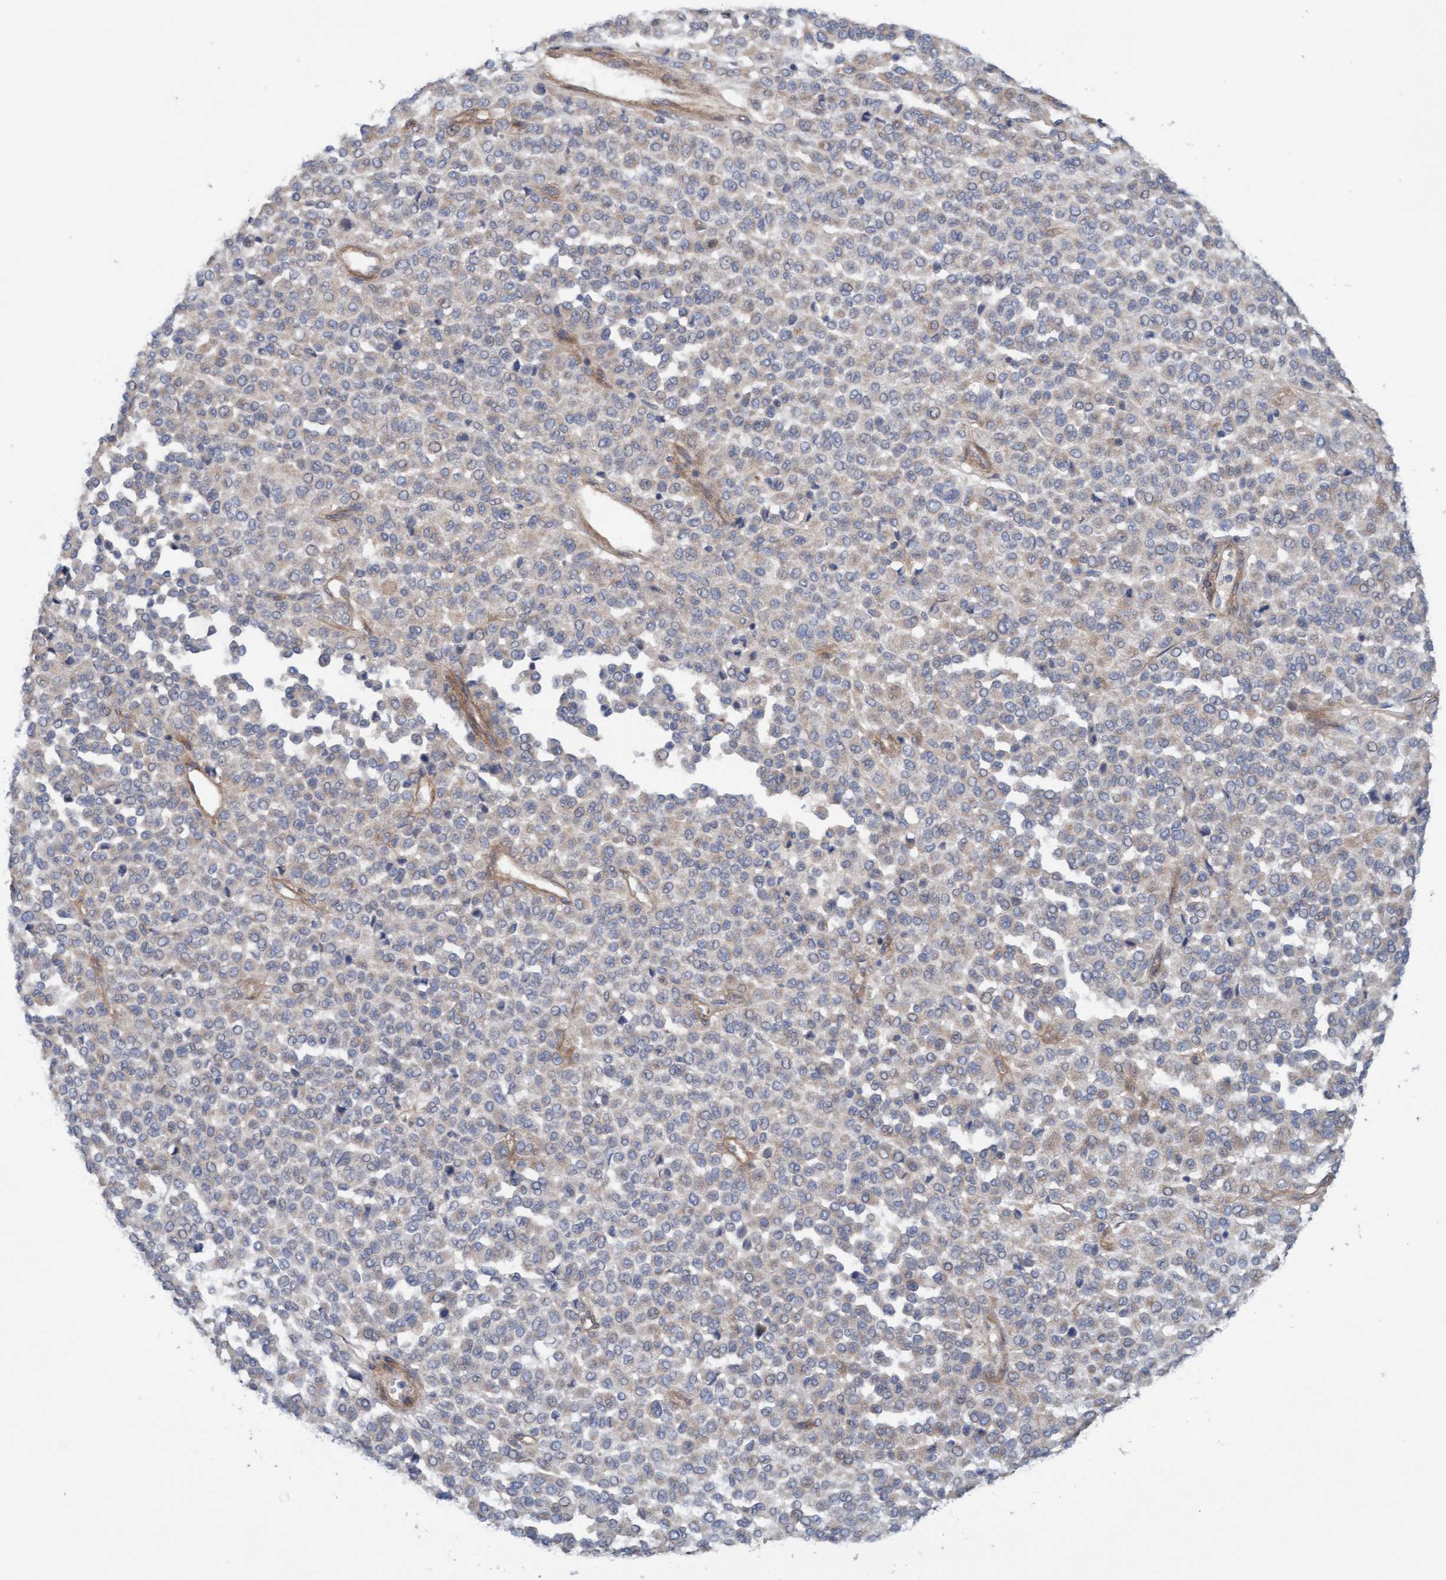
{"staining": {"intensity": "weak", "quantity": "25%-75%", "location": "cytoplasmic/membranous"}, "tissue": "melanoma", "cell_type": "Tumor cells", "image_type": "cancer", "snomed": [{"axis": "morphology", "description": "Malignant melanoma, Metastatic site"}, {"axis": "topography", "description": "Pancreas"}], "caption": "Malignant melanoma (metastatic site) stained with a brown dye displays weak cytoplasmic/membranous positive expression in about 25%-75% of tumor cells.", "gene": "CDK5RAP3", "patient": {"sex": "female", "age": 30}}